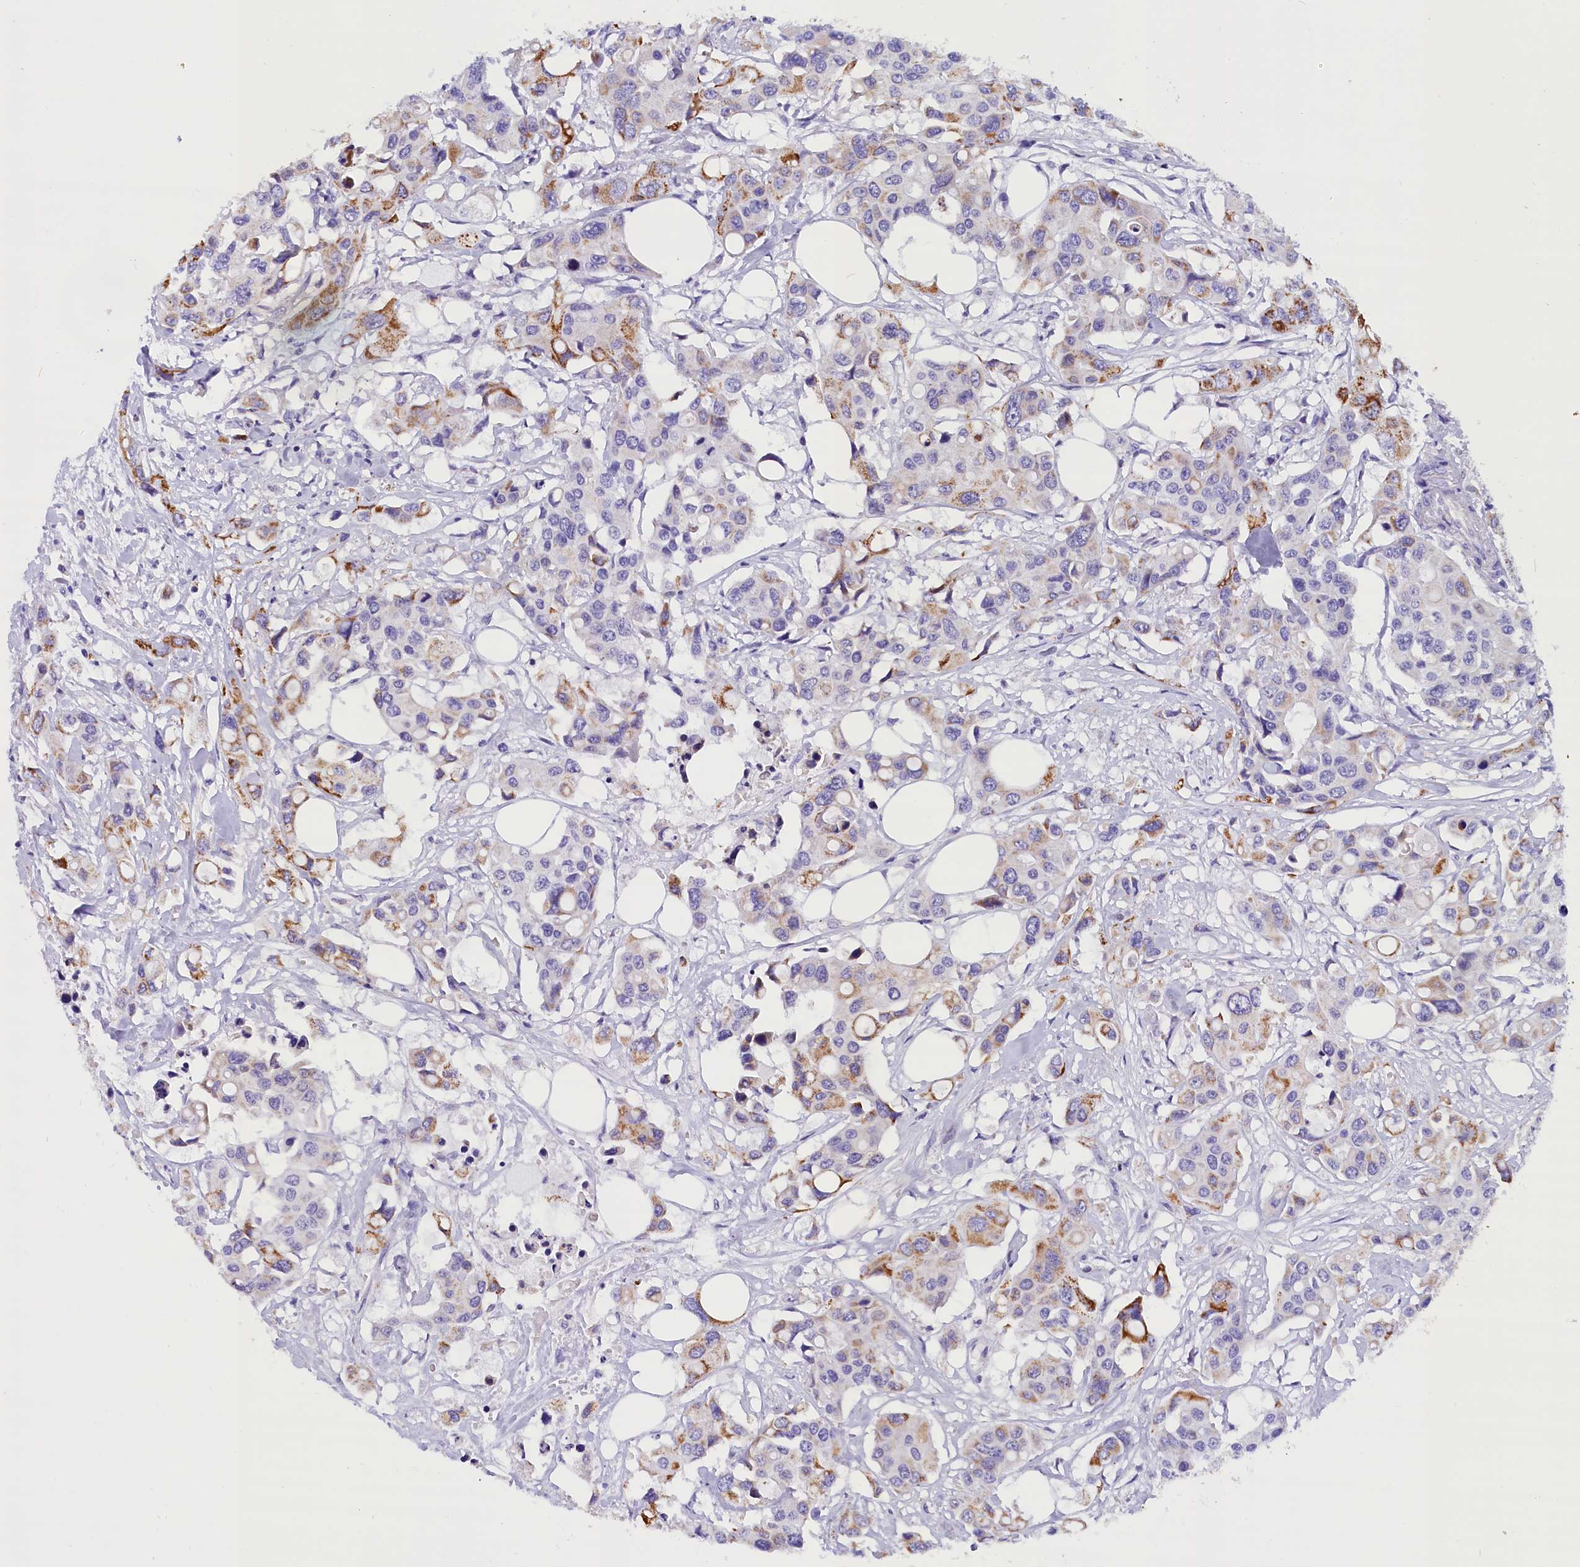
{"staining": {"intensity": "moderate", "quantity": "<25%", "location": "cytoplasmic/membranous"}, "tissue": "colorectal cancer", "cell_type": "Tumor cells", "image_type": "cancer", "snomed": [{"axis": "morphology", "description": "Adenocarcinoma, NOS"}, {"axis": "topography", "description": "Colon"}], "caption": "This is an image of IHC staining of colorectal cancer, which shows moderate staining in the cytoplasmic/membranous of tumor cells.", "gene": "ABAT", "patient": {"sex": "male", "age": 77}}